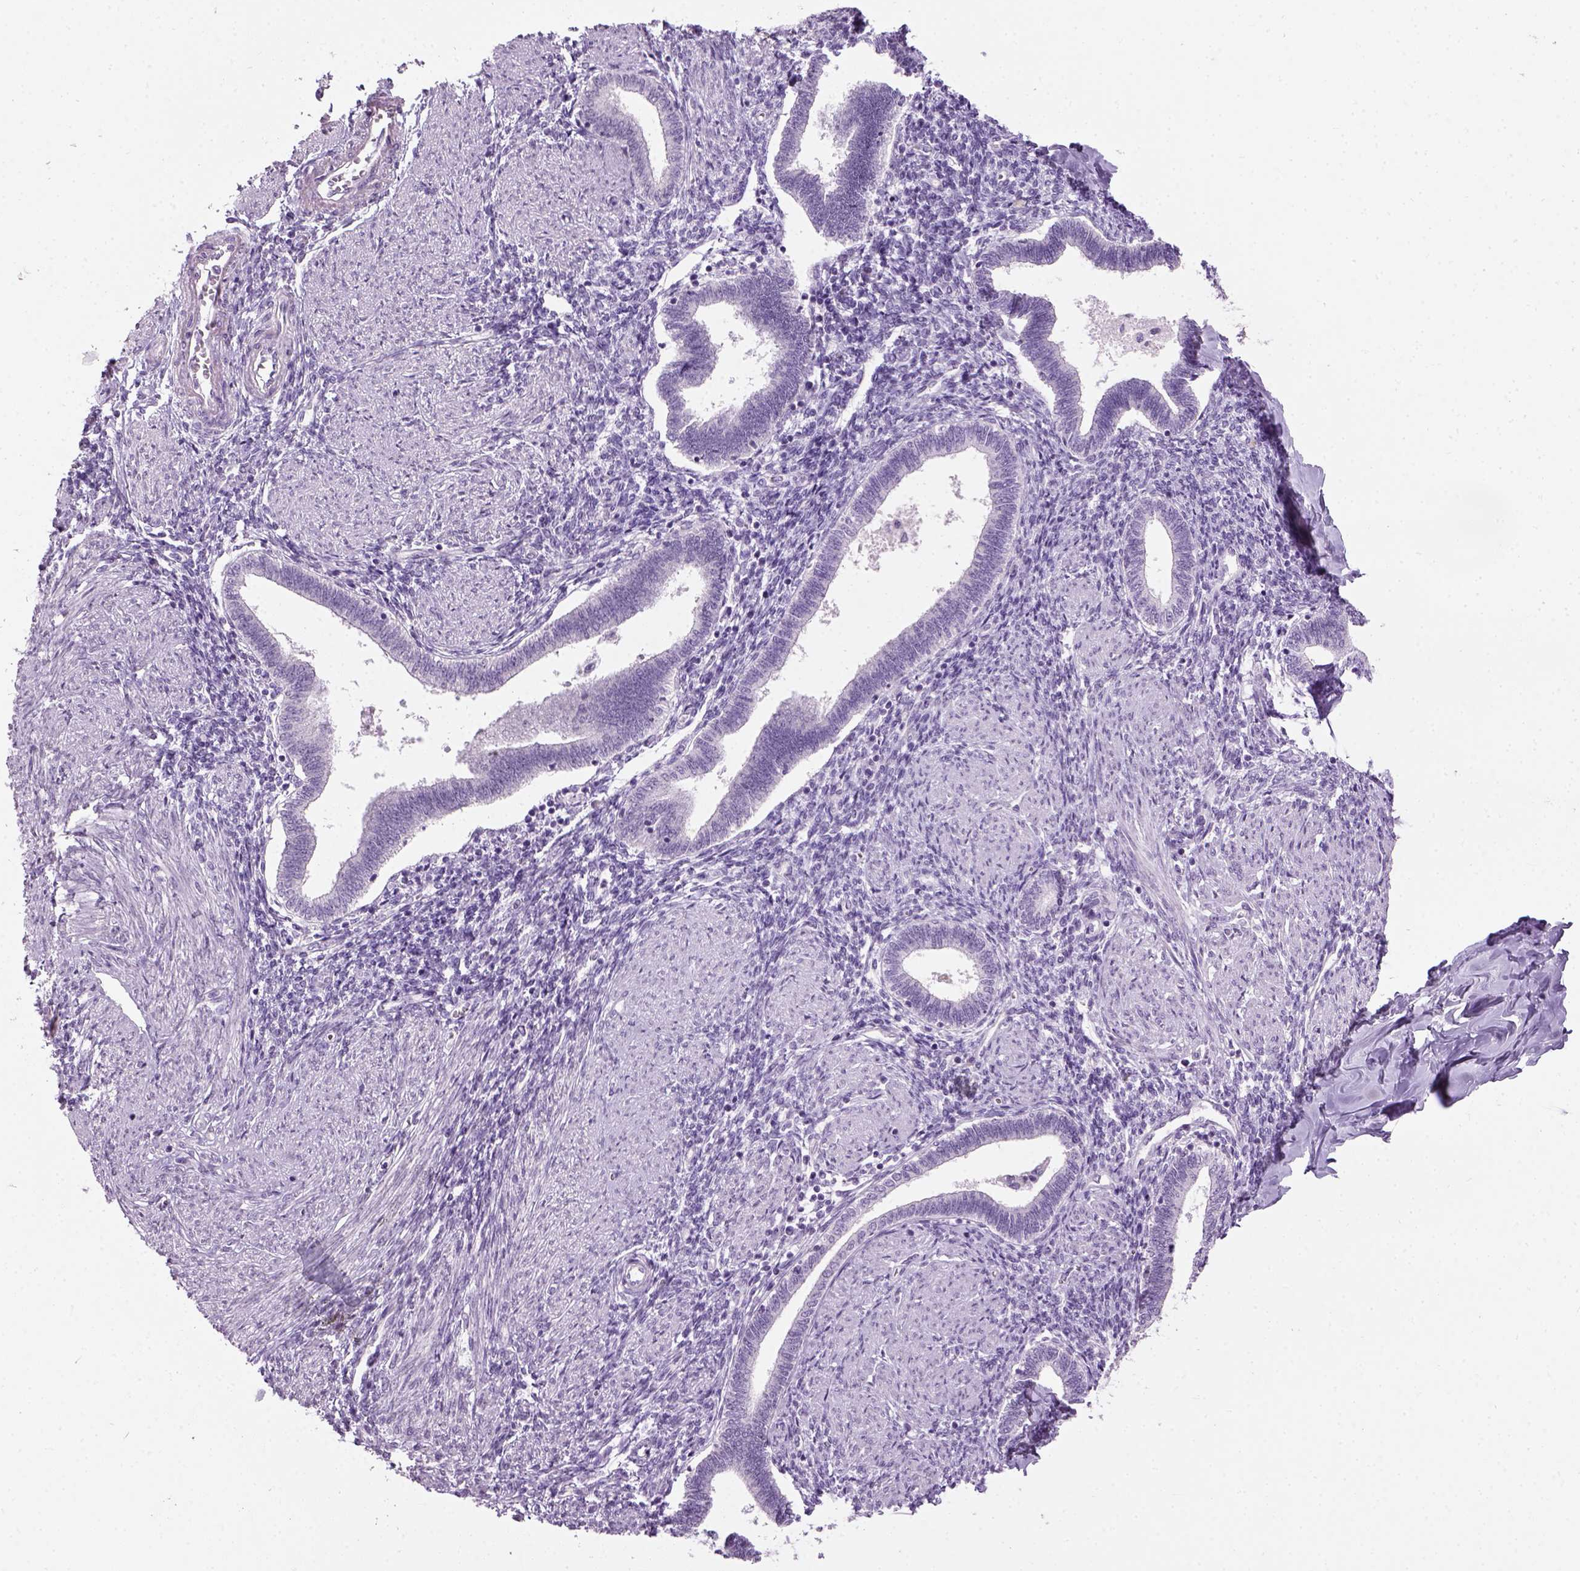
{"staining": {"intensity": "negative", "quantity": "none", "location": "none"}, "tissue": "endometrium", "cell_type": "Cells in endometrial stroma", "image_type": "normal", "snomed": [{"axis": "morphology", "description": "Normal tissue, NOS"}, {"axis": "topography", "description": "Endometrium"}], "caption": "High power microscopy image of an IHC micrograph of normal endometrium, revealing no significant expression in cells in endometrial stroma.", "gene": "GABRB2", "patient": {"sex": "female", "age": 42}}